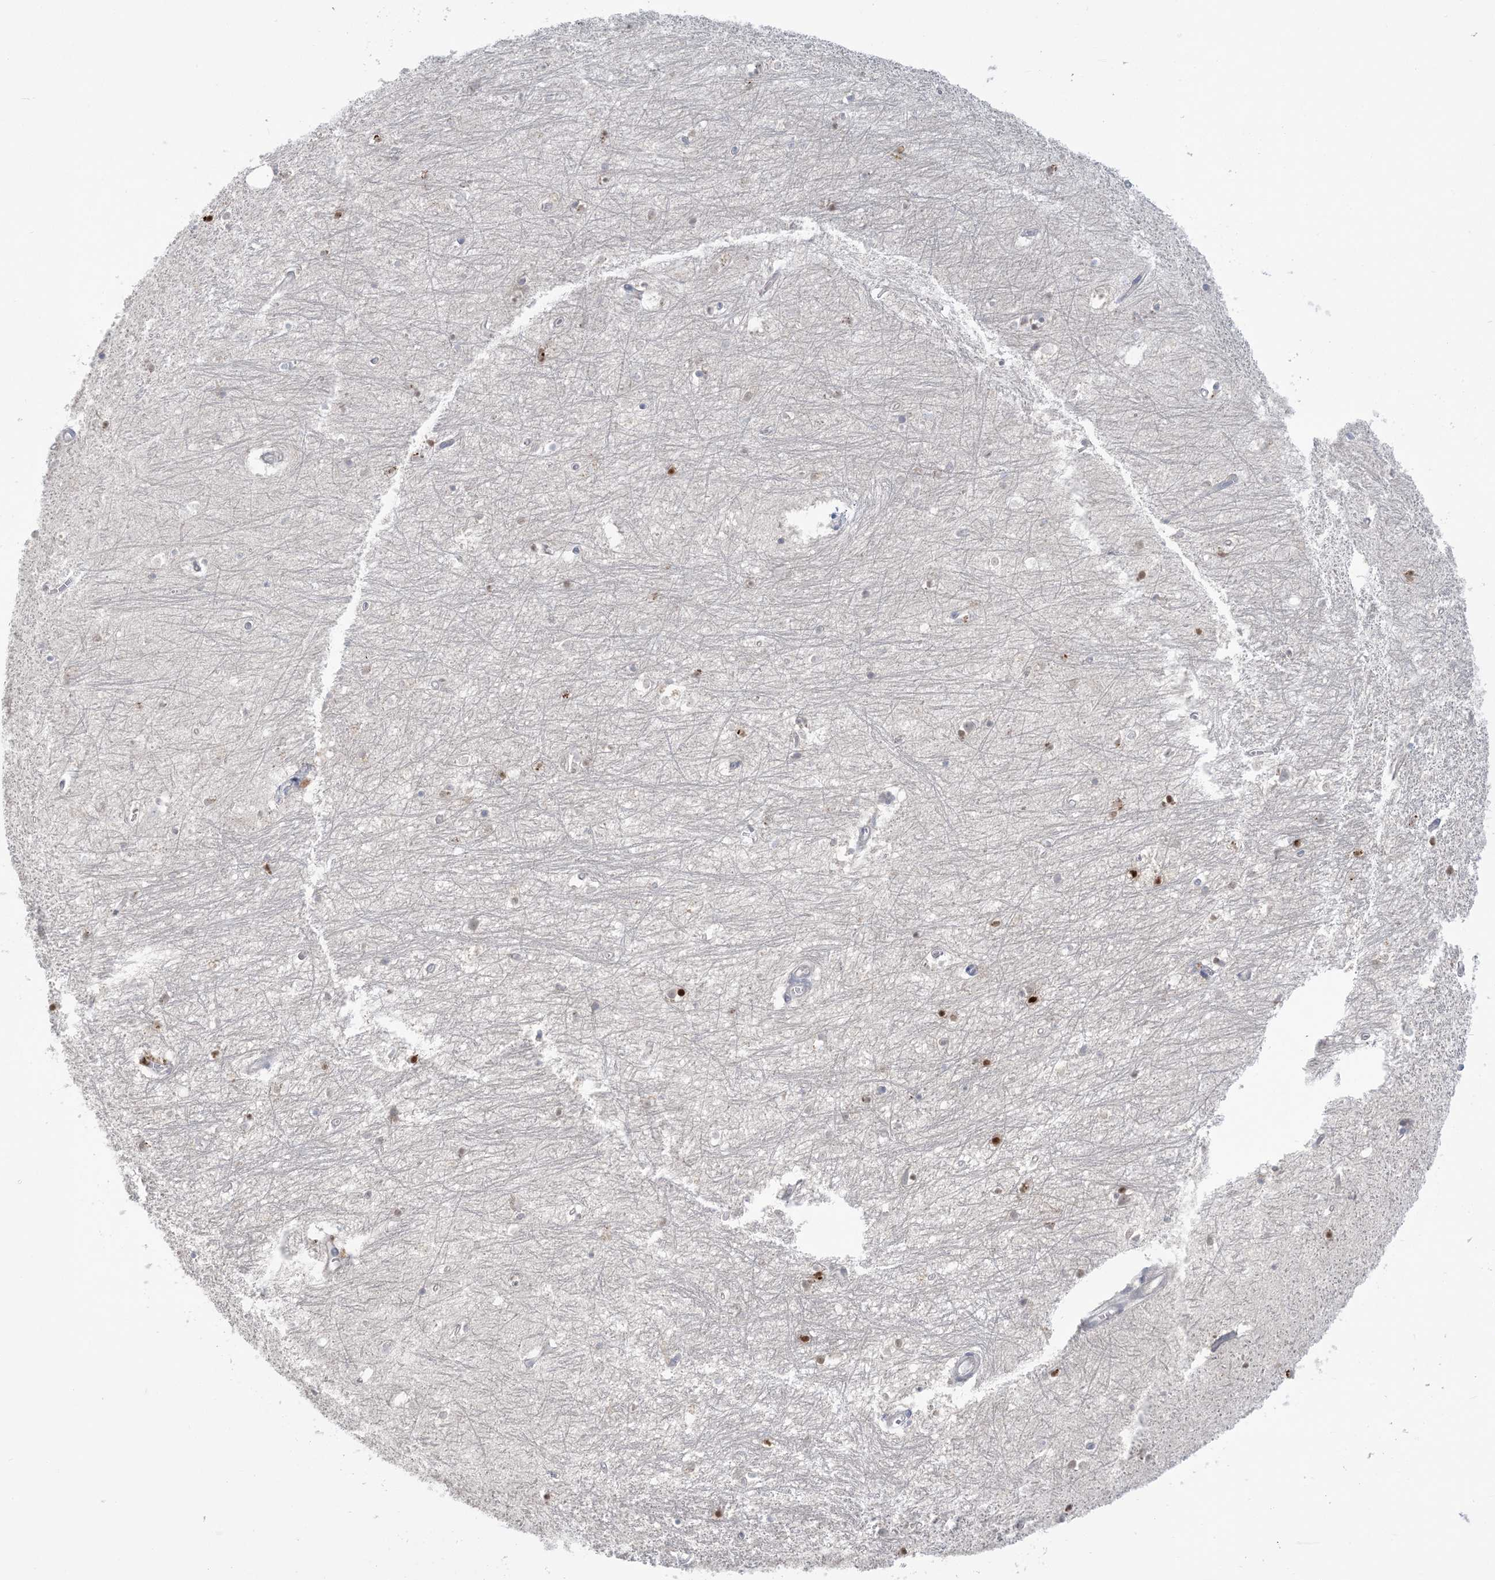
{"staining": {"intensity": "strong", "quantity": "<25%", "location": "nuclear"}, "tissue": "hippocampus", "cell_type": "Glial cells", "image_type": "normal", "snomed": [{"axis": "morphology", "description": "Normal tissue, NOS"}, {"axis": "topography", "description": "Hippocampus"}], "caption": "DAB (3,3'-diaminobenzidine) immunohistochemical staining of unremarkable human hippocampus demonstrates strong nuclear protein staining in approximately <25% of glial cells. (Brightfield microscopy of DAB IHC at high magnification).", "gene": "NRBP2", "patient": {"sex": "female", "age": 64}}